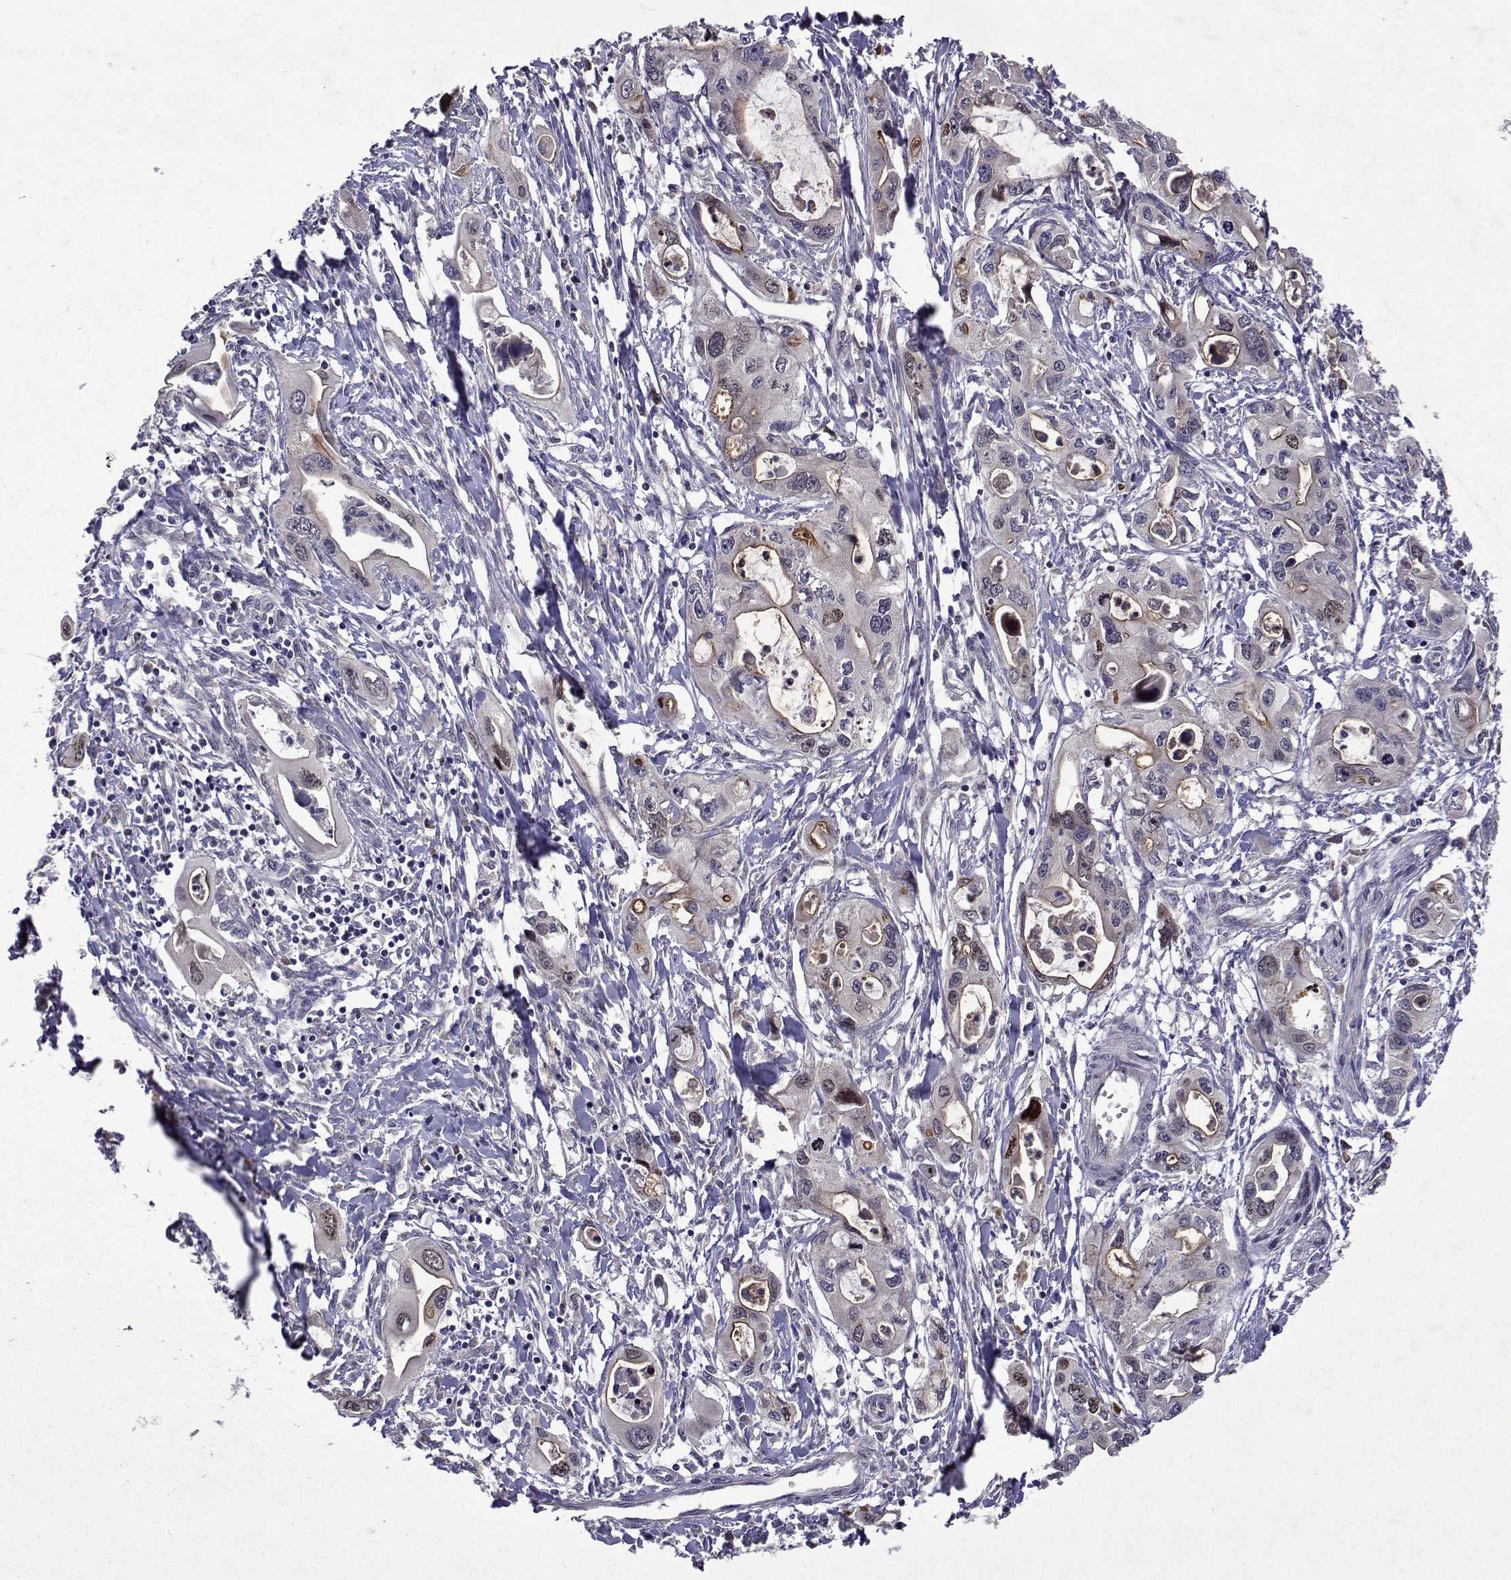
{"staining": {"intensity": "negative", "quantity": "none", "location": "none"}, "tissue": "pancreatic cancer", "cell_type": "Tumor cells", "image_type": "cancer", "snomed": [{"axis": "morphology", "description": "Adenocarcinoma, NOS"}, {"axis": "topography", "description": "Pancreas"}], "caption": "Tumor cells are negative for brown protein staining in pancreatic adenocarcinoma.", "gene": "TARBP2", "patient": {"sex": "male", "age": 60}}